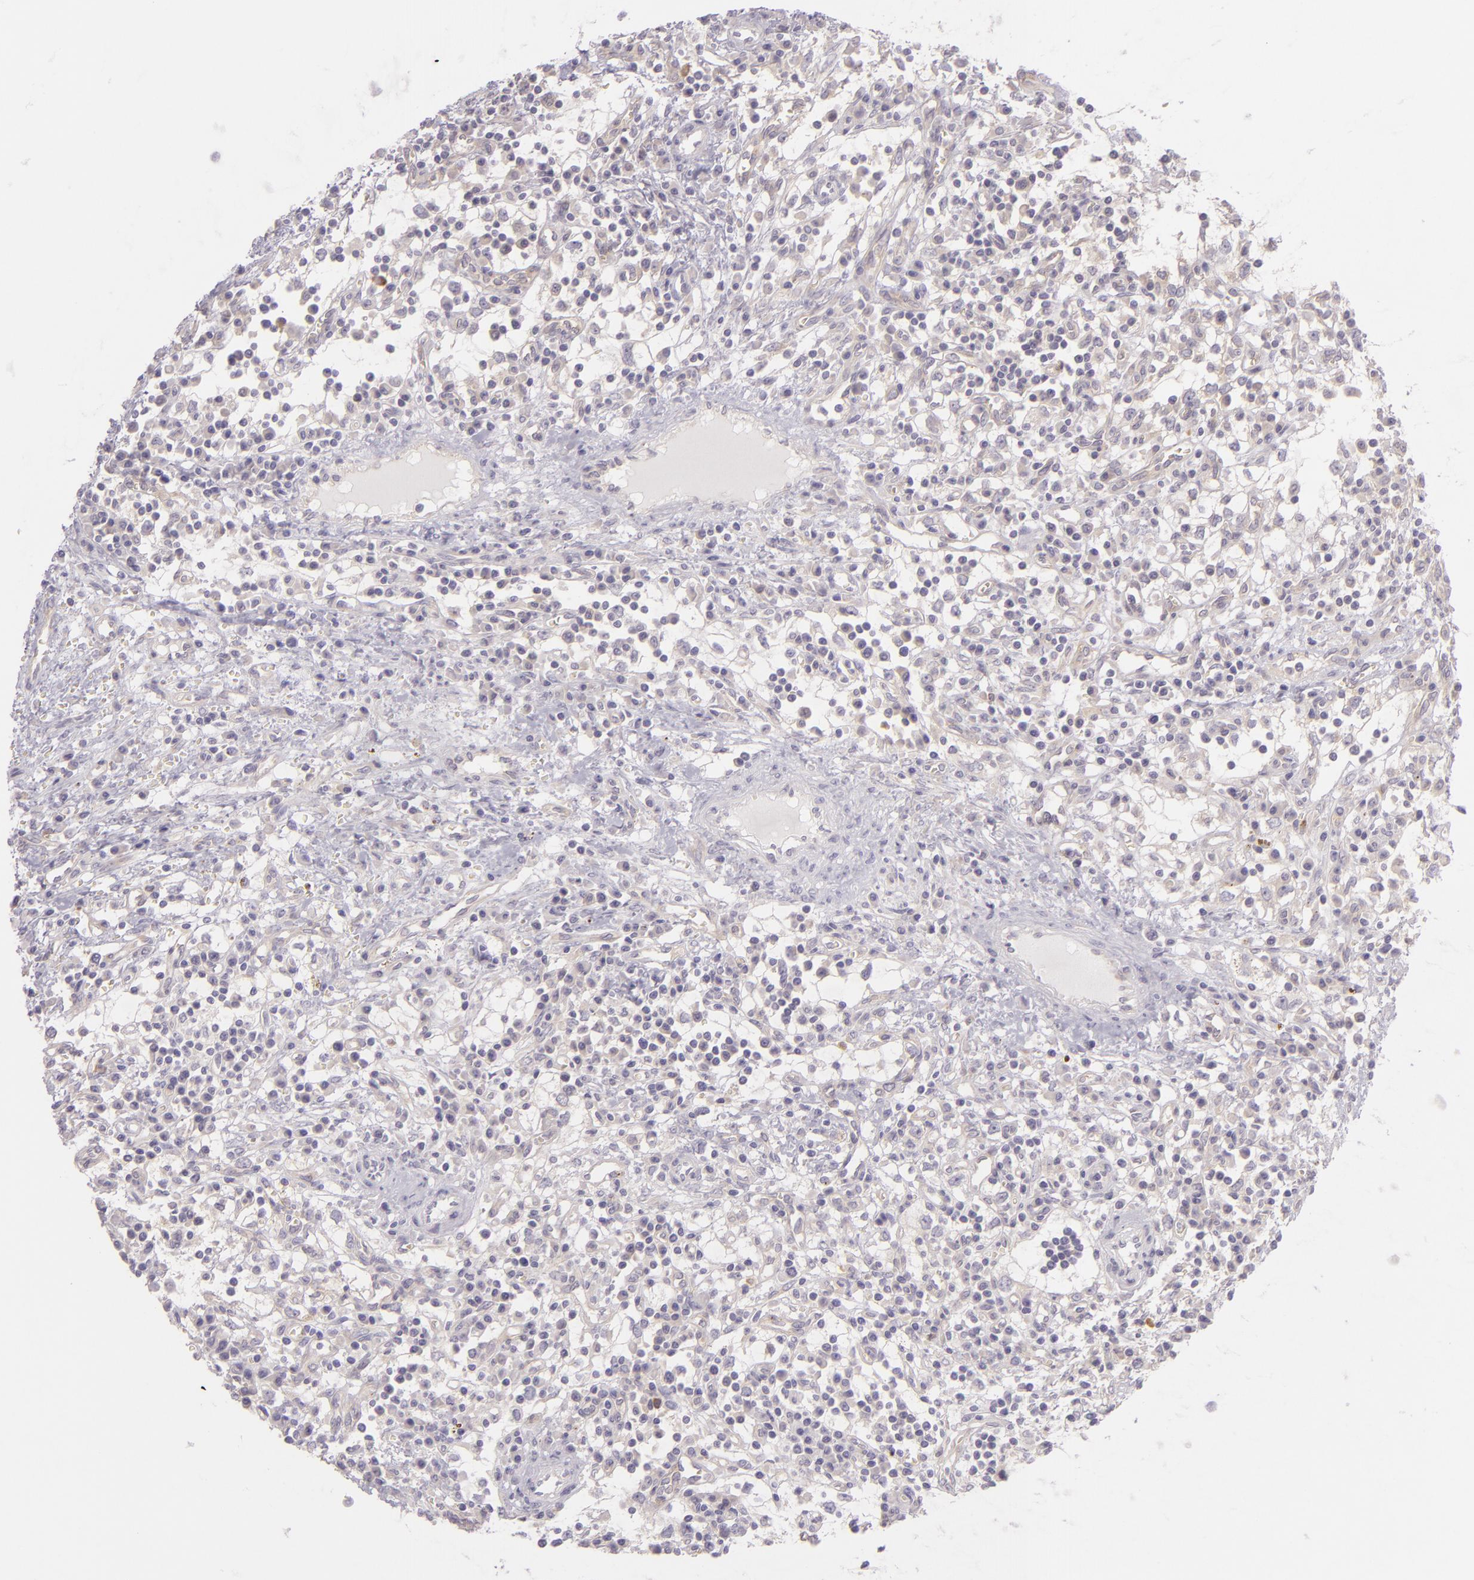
{"staining": {"intensity": "negative", "quantity": "none", "location": "none"}, "tissue": "renal cancer", "cell_type": "Tumor cells", "image_type": "cancer", "snomed": [{"axis": "morphology", "description": "Adenocarcinoma, NOS"}, {"axis": "topography", "description": "Kidney"}], "caption": "This photomicrograph is of renal cancer (adenocarcinoma) stained with IHC to label a protein in brown with the nuclei are counter-stained blue. There is no expression in tumor cells.", "gene": "ZC3H7B", "patient": {"sex": "male", "age": 82}}